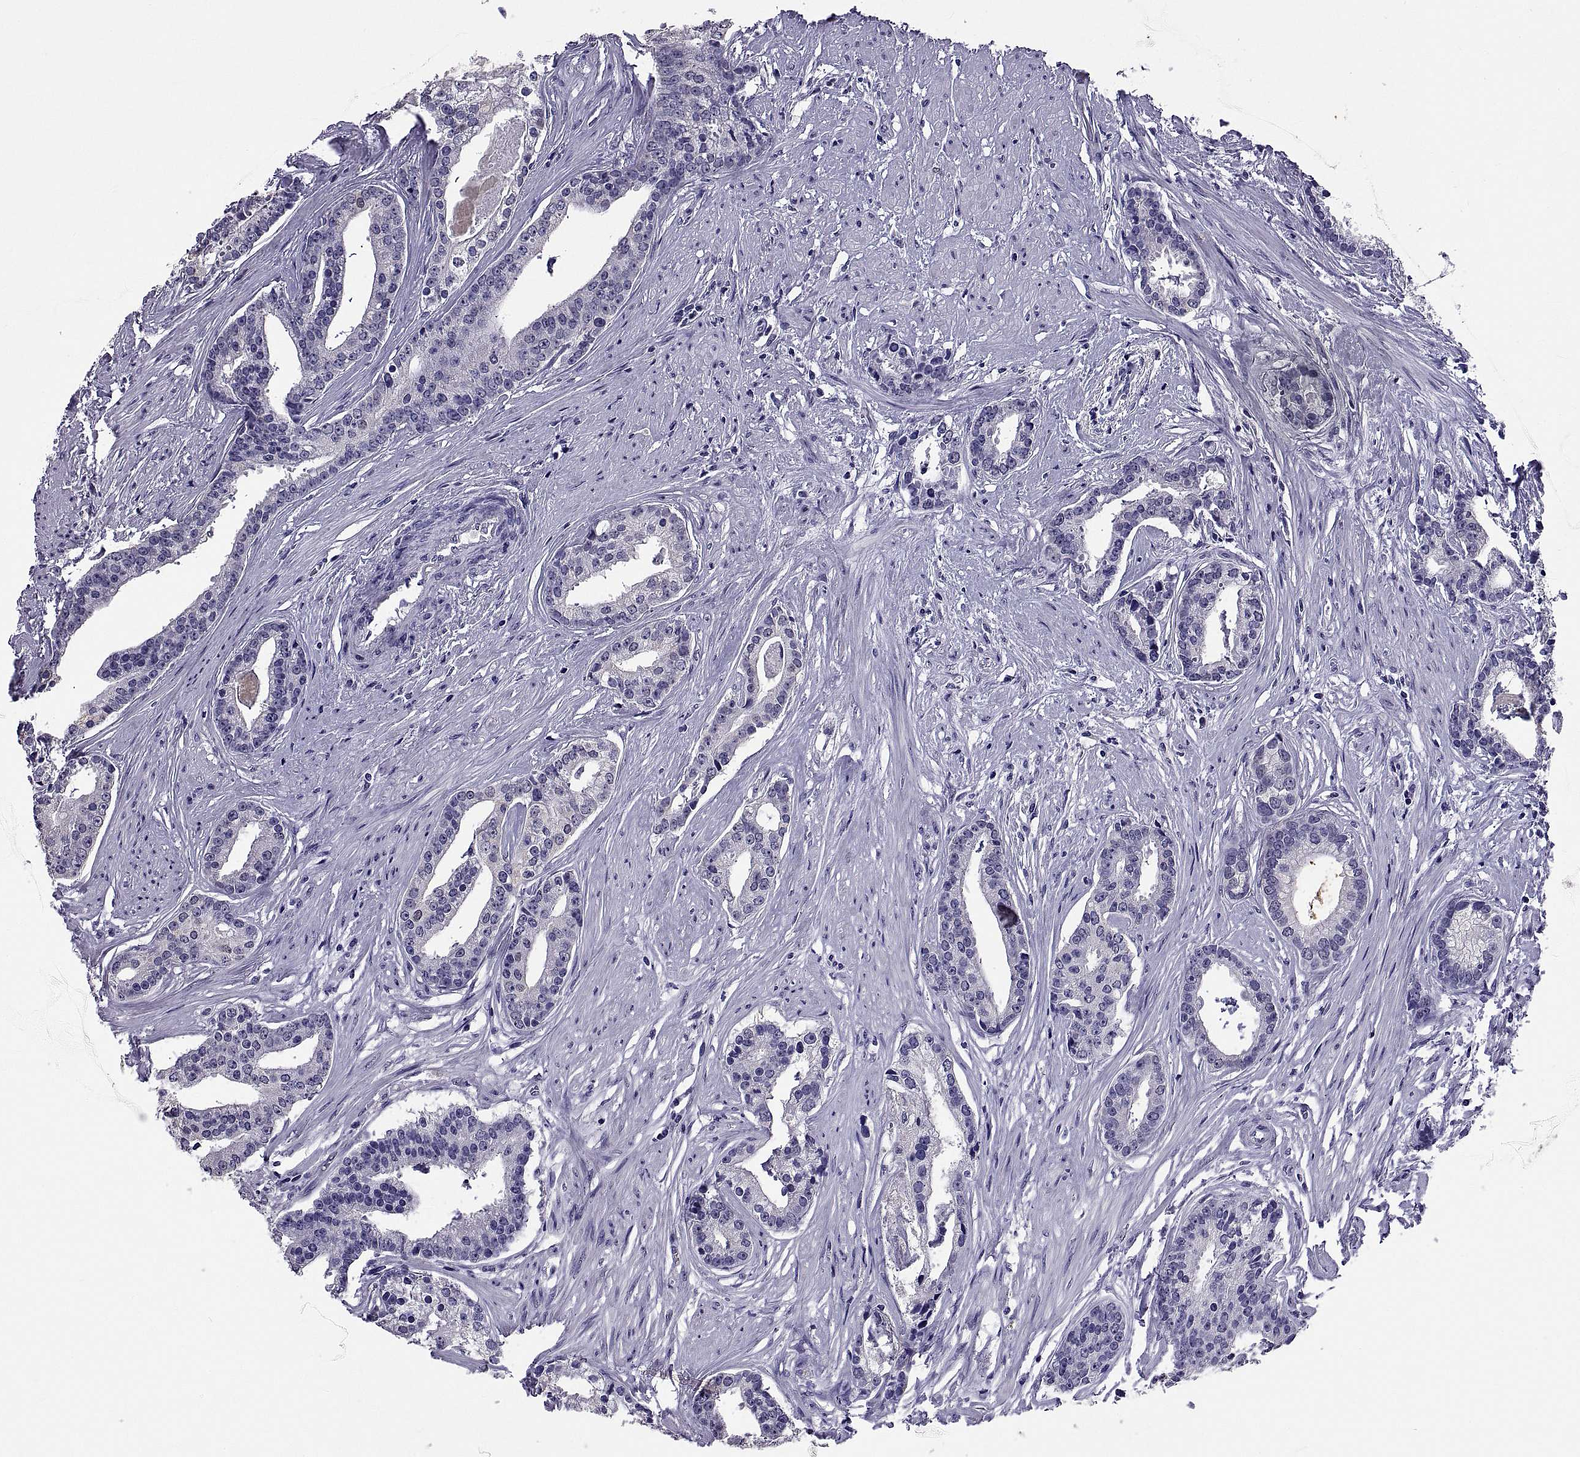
{"staining": {"intensity": "negative", "quantity": "none", "location": "none"}, "tissue": "prostate cancer", "cell_type": "Tumor cells", "image_type": "cancer", "snomed": [{"axis": "morphology", "description": "Adenocarcinoma, NOS"}, {"axis": "topography", "description": "Prostate and seminal vesicle, NOS"}, {"axis": "topography", "description": "Prostate"}], "caption": "The photomicrograph reveals no significant staining in tumor cells of prostate cancer (adenocarcinoma).", "gene": "TGFBR3L", "patient": {"sex": "male", "age": 44}}